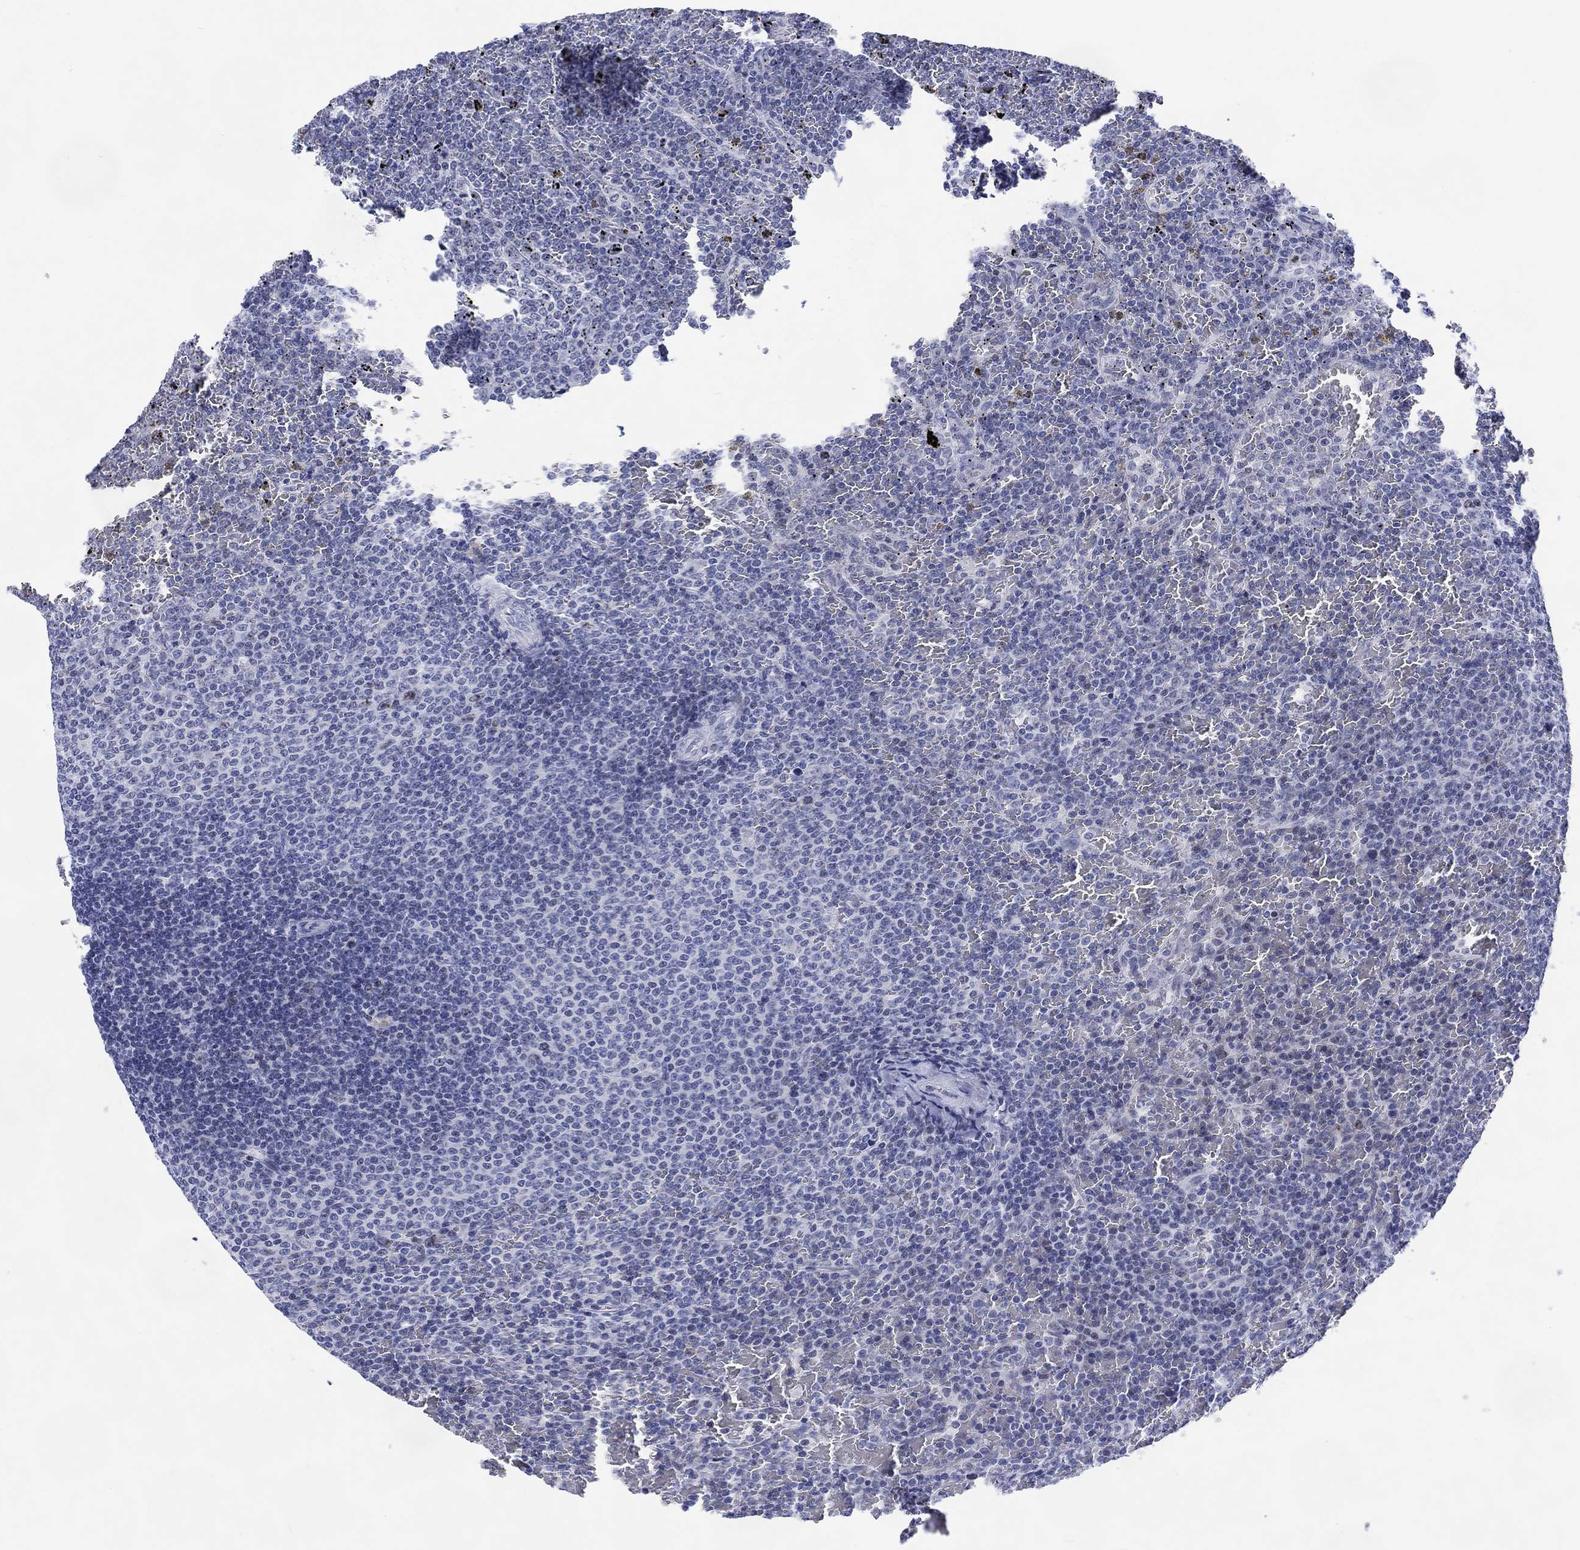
{"staining": {"intensity": "negative", "quantity": "none", "location": "none"}, "tissue": "lymphoma", "cell_type": "Tumor cells", "image_type": "cancer", "snomed": [{"axis": "morphology", "description": "Malignant lymphoma, non-Hodgkin's type, Low grade"}, {"axis": "topography", "description": "Spleen"}], "caption": "IHC of human low-grade malignant lymphoma, non-Hodgkin's type reveals no staining in tumor cells.", "gene": "CDCA2", "patient": {"sex": "female", "age": 77}}